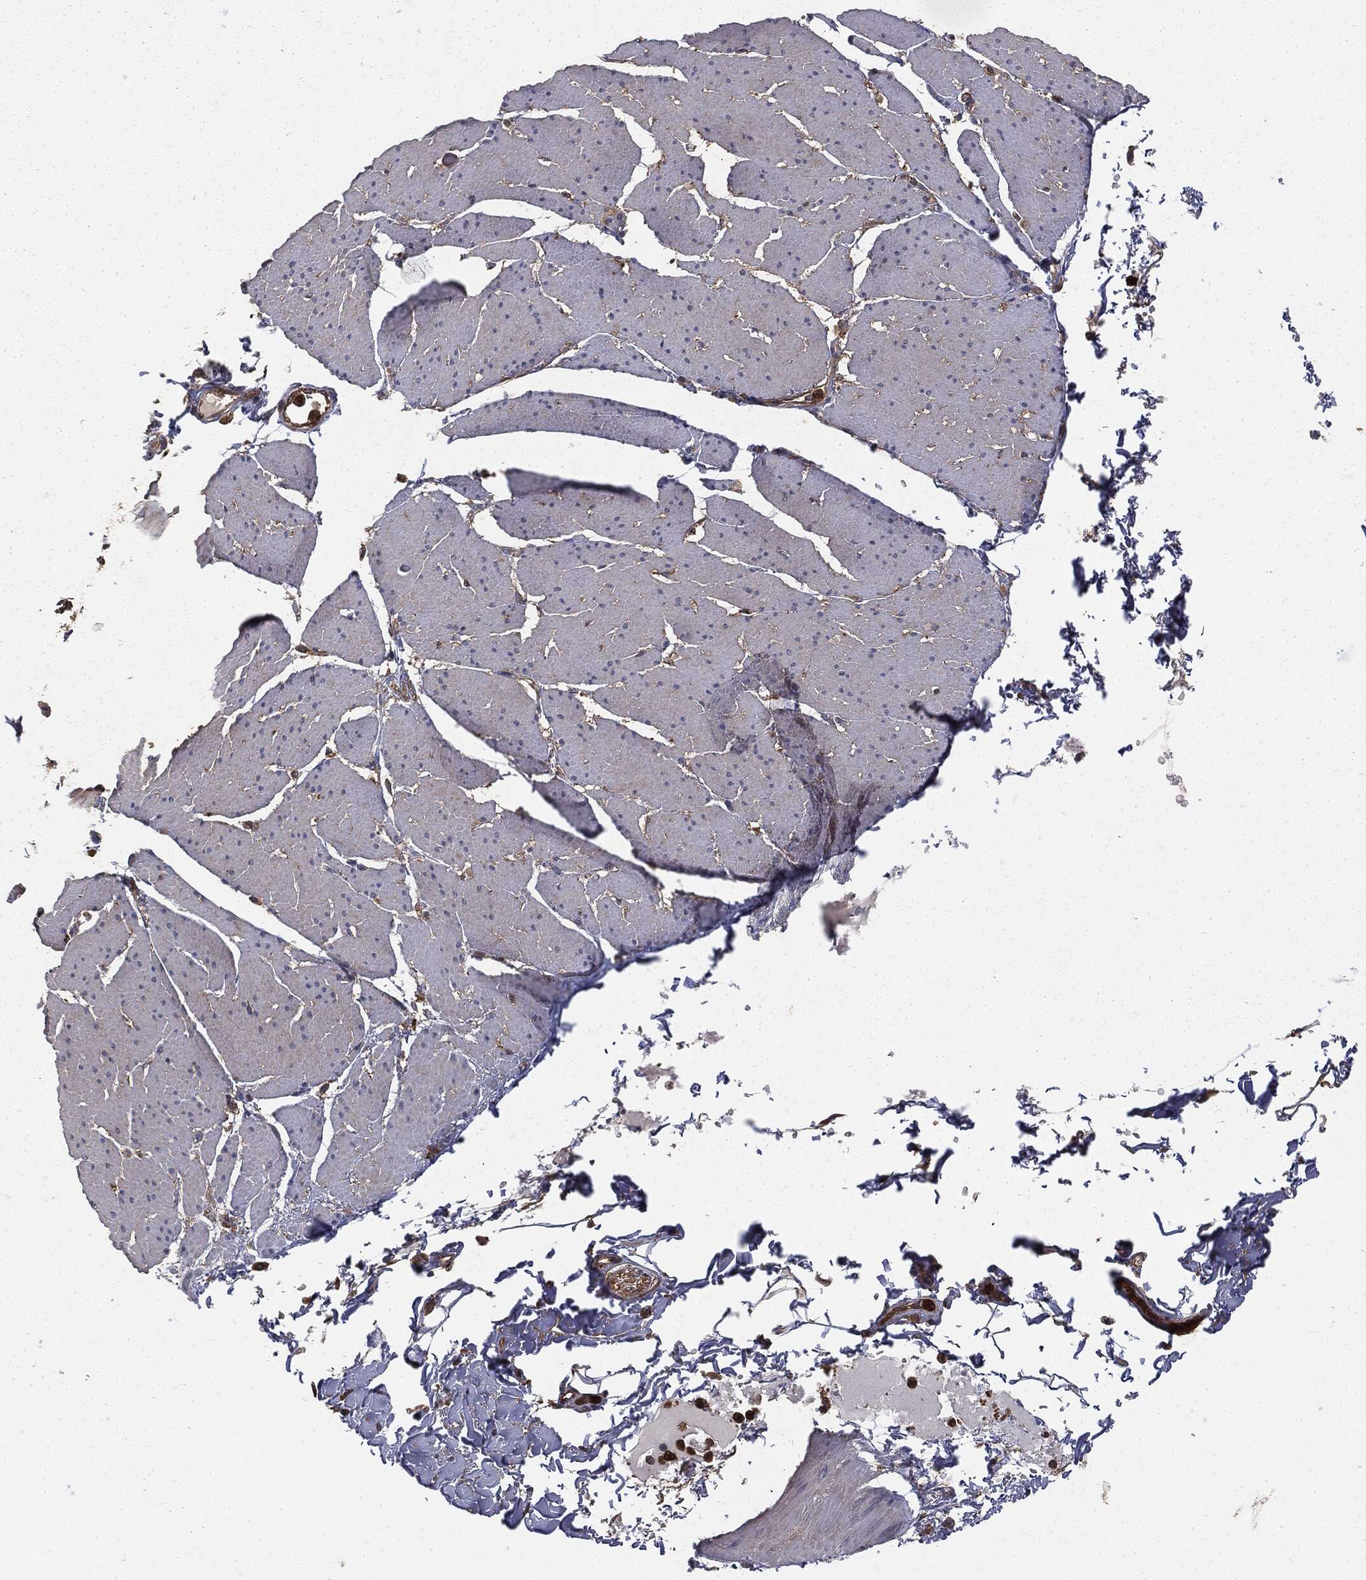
{"staining": {"intensity": "negative", "quantity": "none", "location": "none"}, "tissue": "smooth muscle", "cell_type": "Smooth muscle cells", "image_type": "normal", "snomed": [{"axis": "morphology", "description": "Normal tissue, NOS"}, {"axis": "topography", "description": "Smooth muscle"}, {"axis": "topography", "description": "Anal"}], "caption": "The IHC micrograph has no significant positivity in smooth muscle cells of smooth muscle.", "gene": "GNB5", "patient": {"sex": "male", "age": 83}}